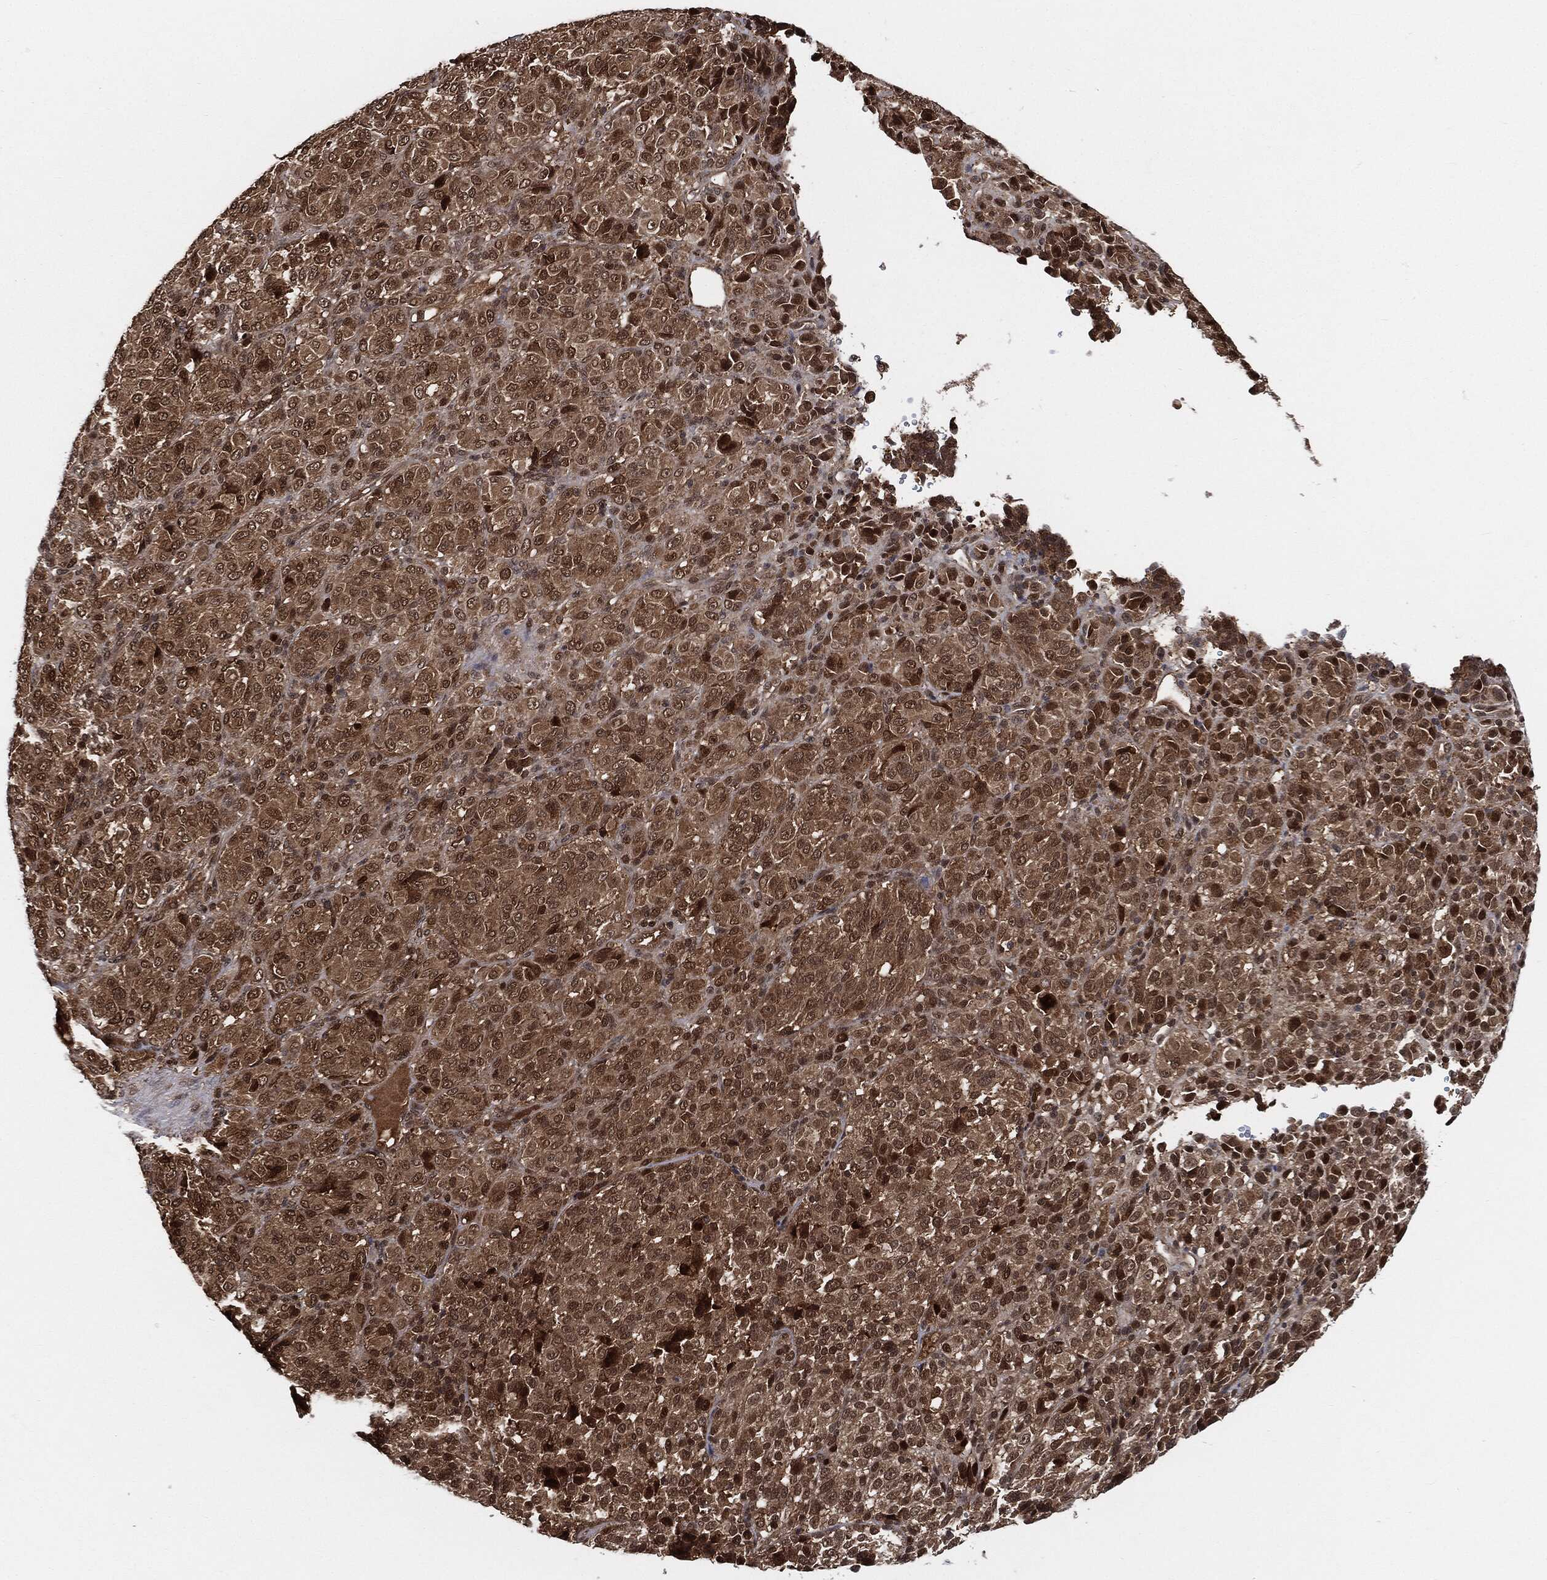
{"staining": {"intensity": "moderate", "quantity": ">75%", "location": "cytoplasmic/membranous,nuclear"}, "tissue": "melanoma", "cell_type": "Tumor cells", "image_type": "cancer", "snomed": [{"axis": "morphology", "description": "Malignant melanoma, Metastatic site"}, {"axis": "topography", "description": "Brain"}], "caption": "Immunohistochemistry of human melanoma reveals medium levels of moderate cytoplasmic/membranous and nuclear positivity in about >75% of tumor cells.", "gene": "CUTA", "patient": {"sex": "female", "age": 56}}